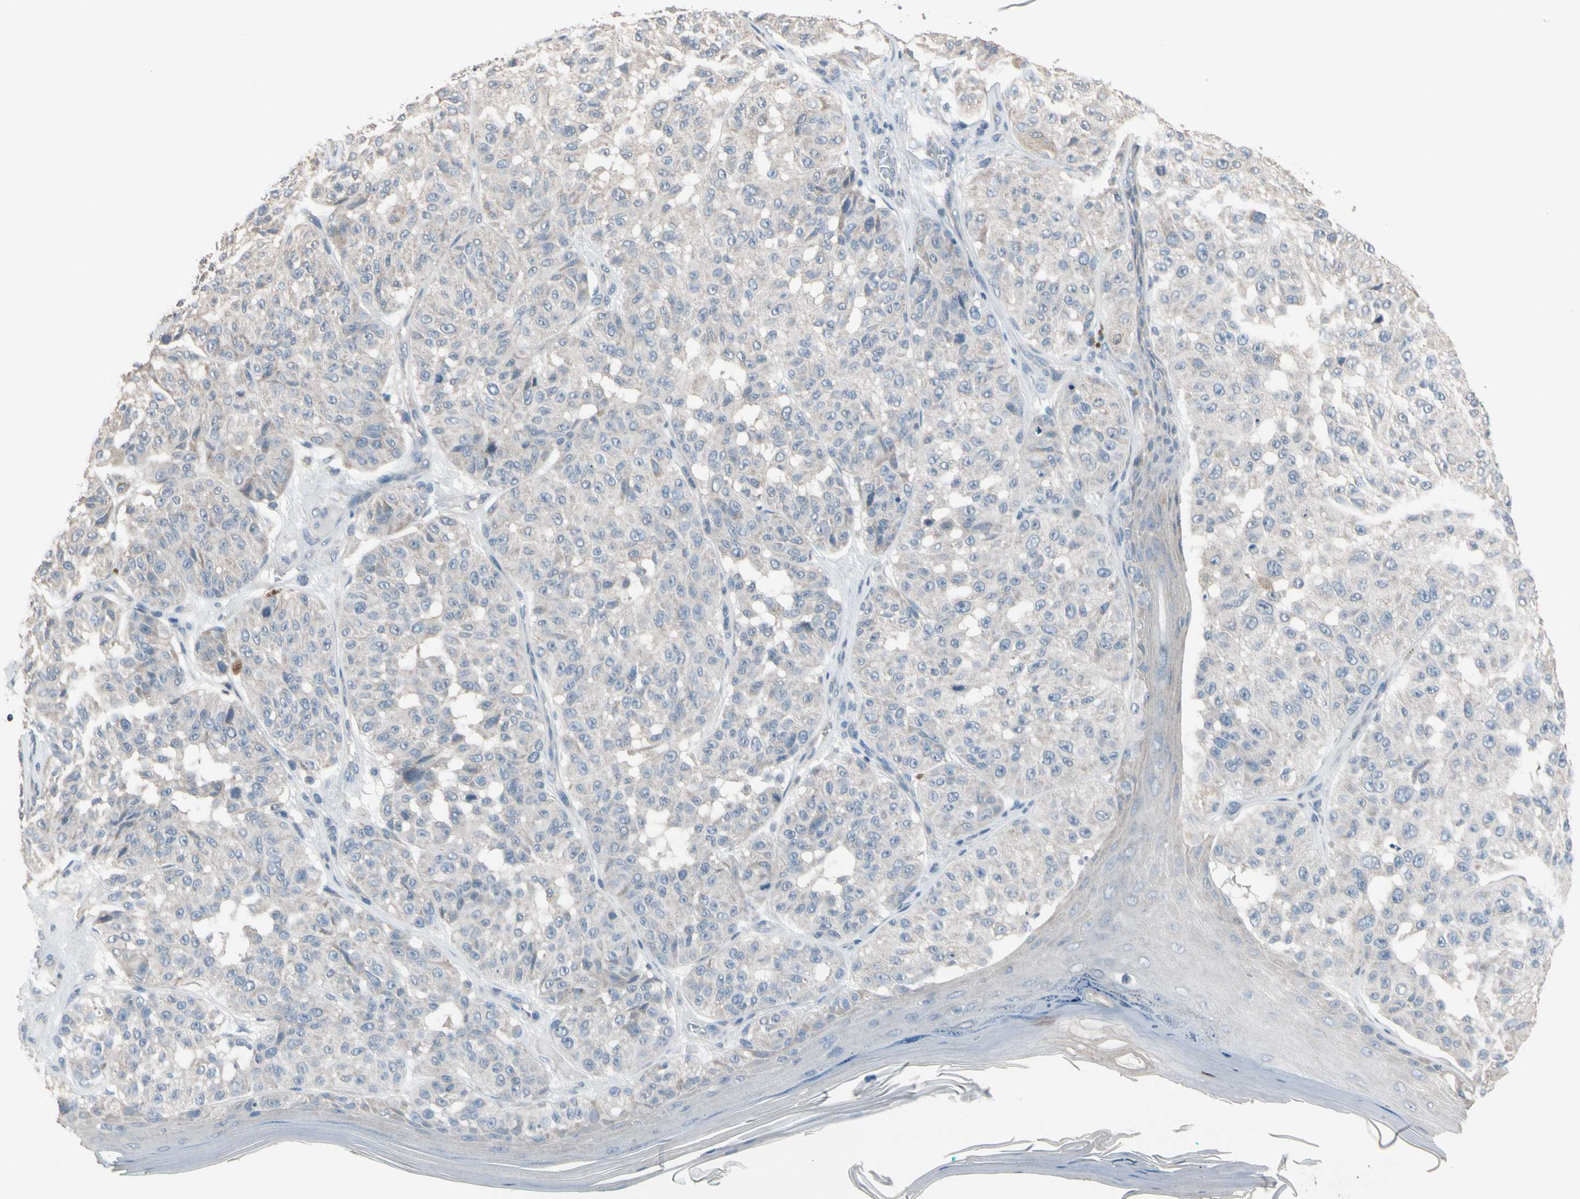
{"staining": {"intensity": "weak", "quantity": ">75%", "location": "cytoplasmic/membranous"}, "tissue": "melanoma", "cell_type": "Tumor cells", "image_type": "cancer", "snomed": [{"axis": "morphology", "description": "Malignant melanoma, NOS"}, {"axis": "topography", "description": "Skin"}], "caption": "Melanoma stained with immunohistochemistry (IHC) reveals weak cytoplasmic/membranous staining in about >75% of tumor cells.", "gene": "SV2A", "patient": {"sex": "female", "age": 46}}